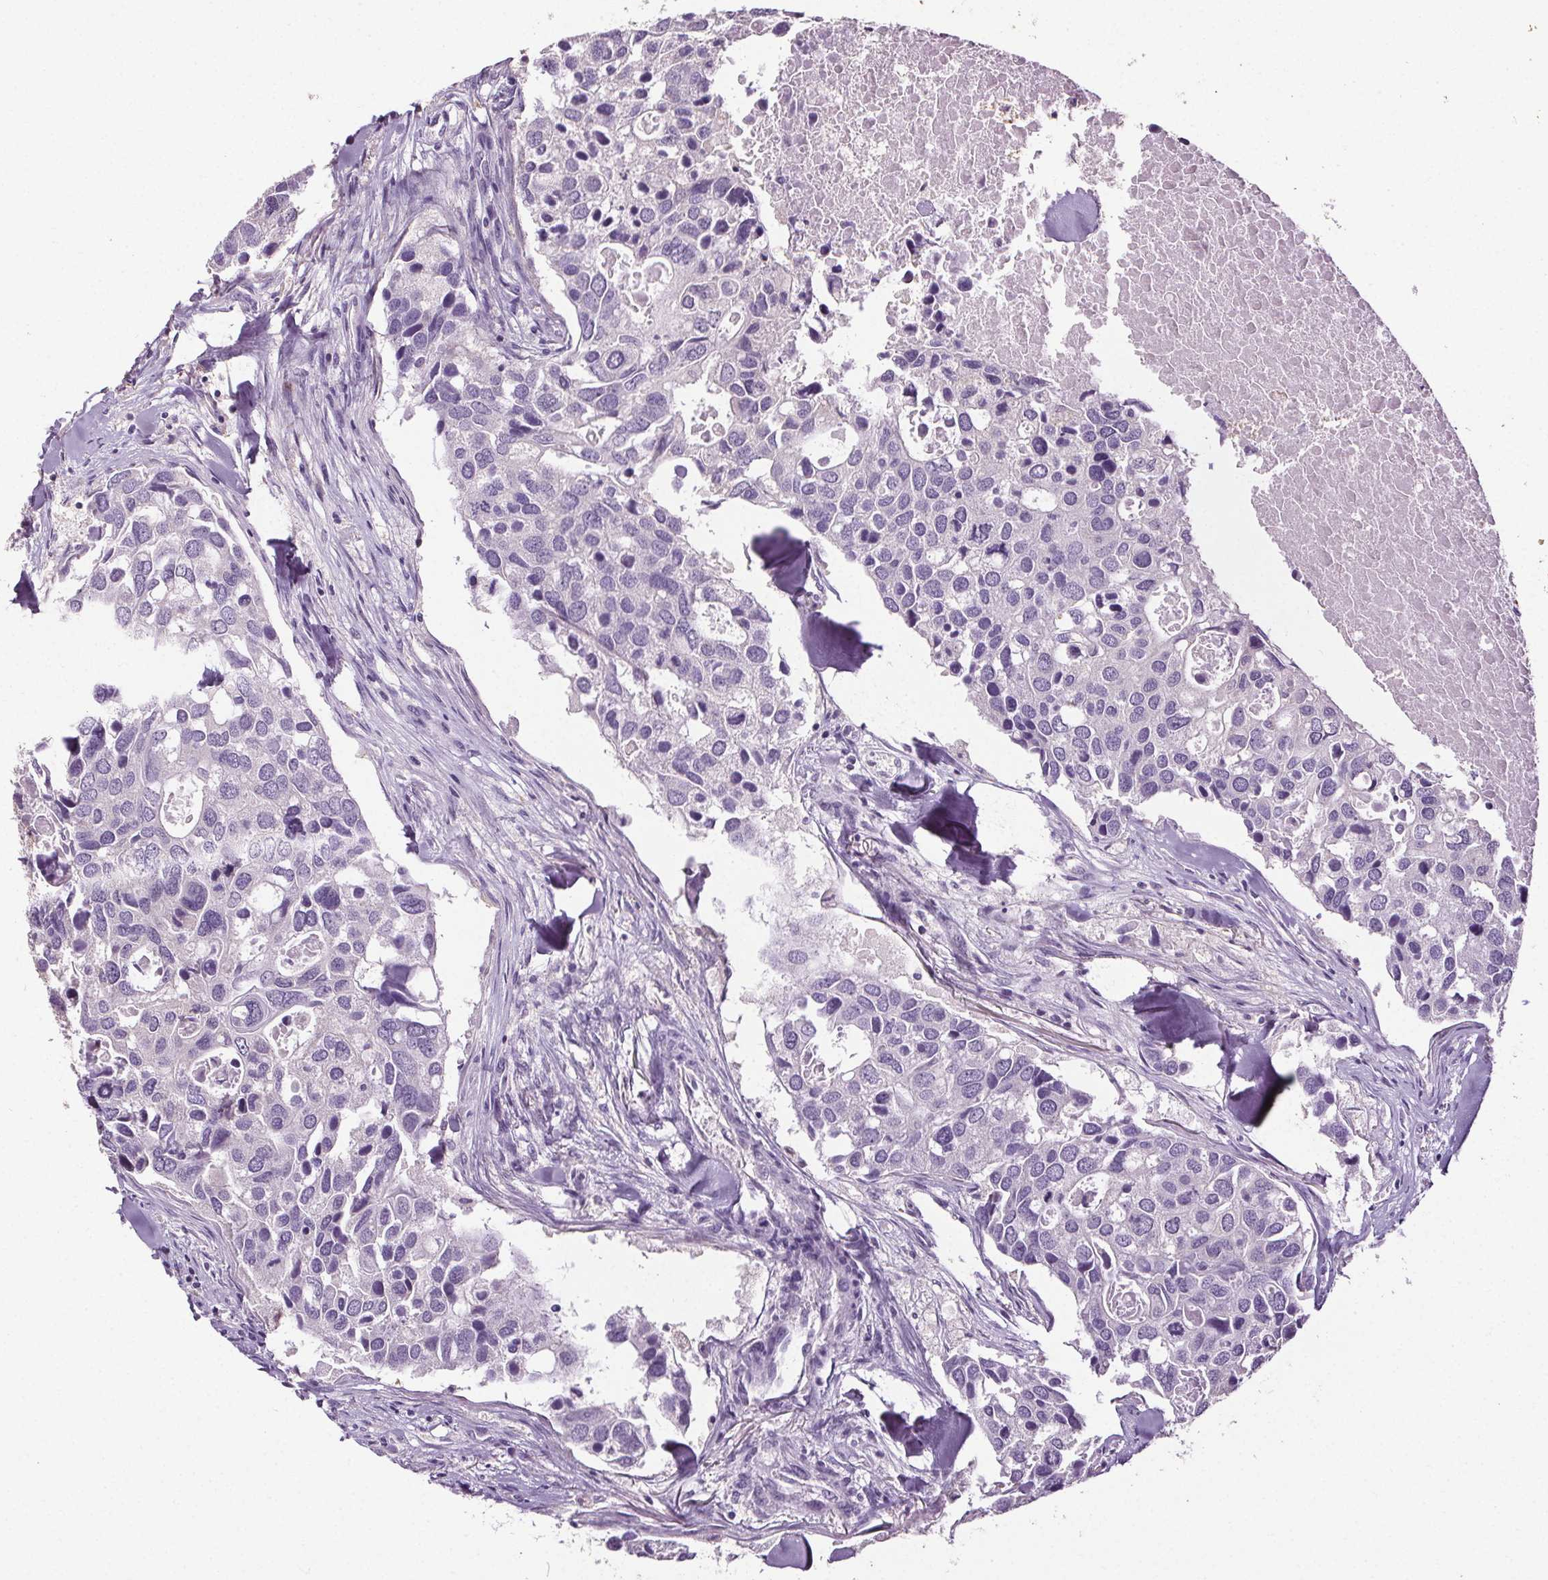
{"staining": {"intensity": "negative", "quantity": "none", "location": "none"}, "tissue": "breast cancer", "cell_type": "Tumor cells", "image_type": "cancer", "snomed": [{"axis": "morphology", "description": "Duct carcinoma"}, {"axis": "topography", "description": "Breast"}], "caption": "Tumor cells are negative for protein expression in human breast cancer.", "gene": "GPIHBP1", "patient": {"sex": "female", "age": 83}}